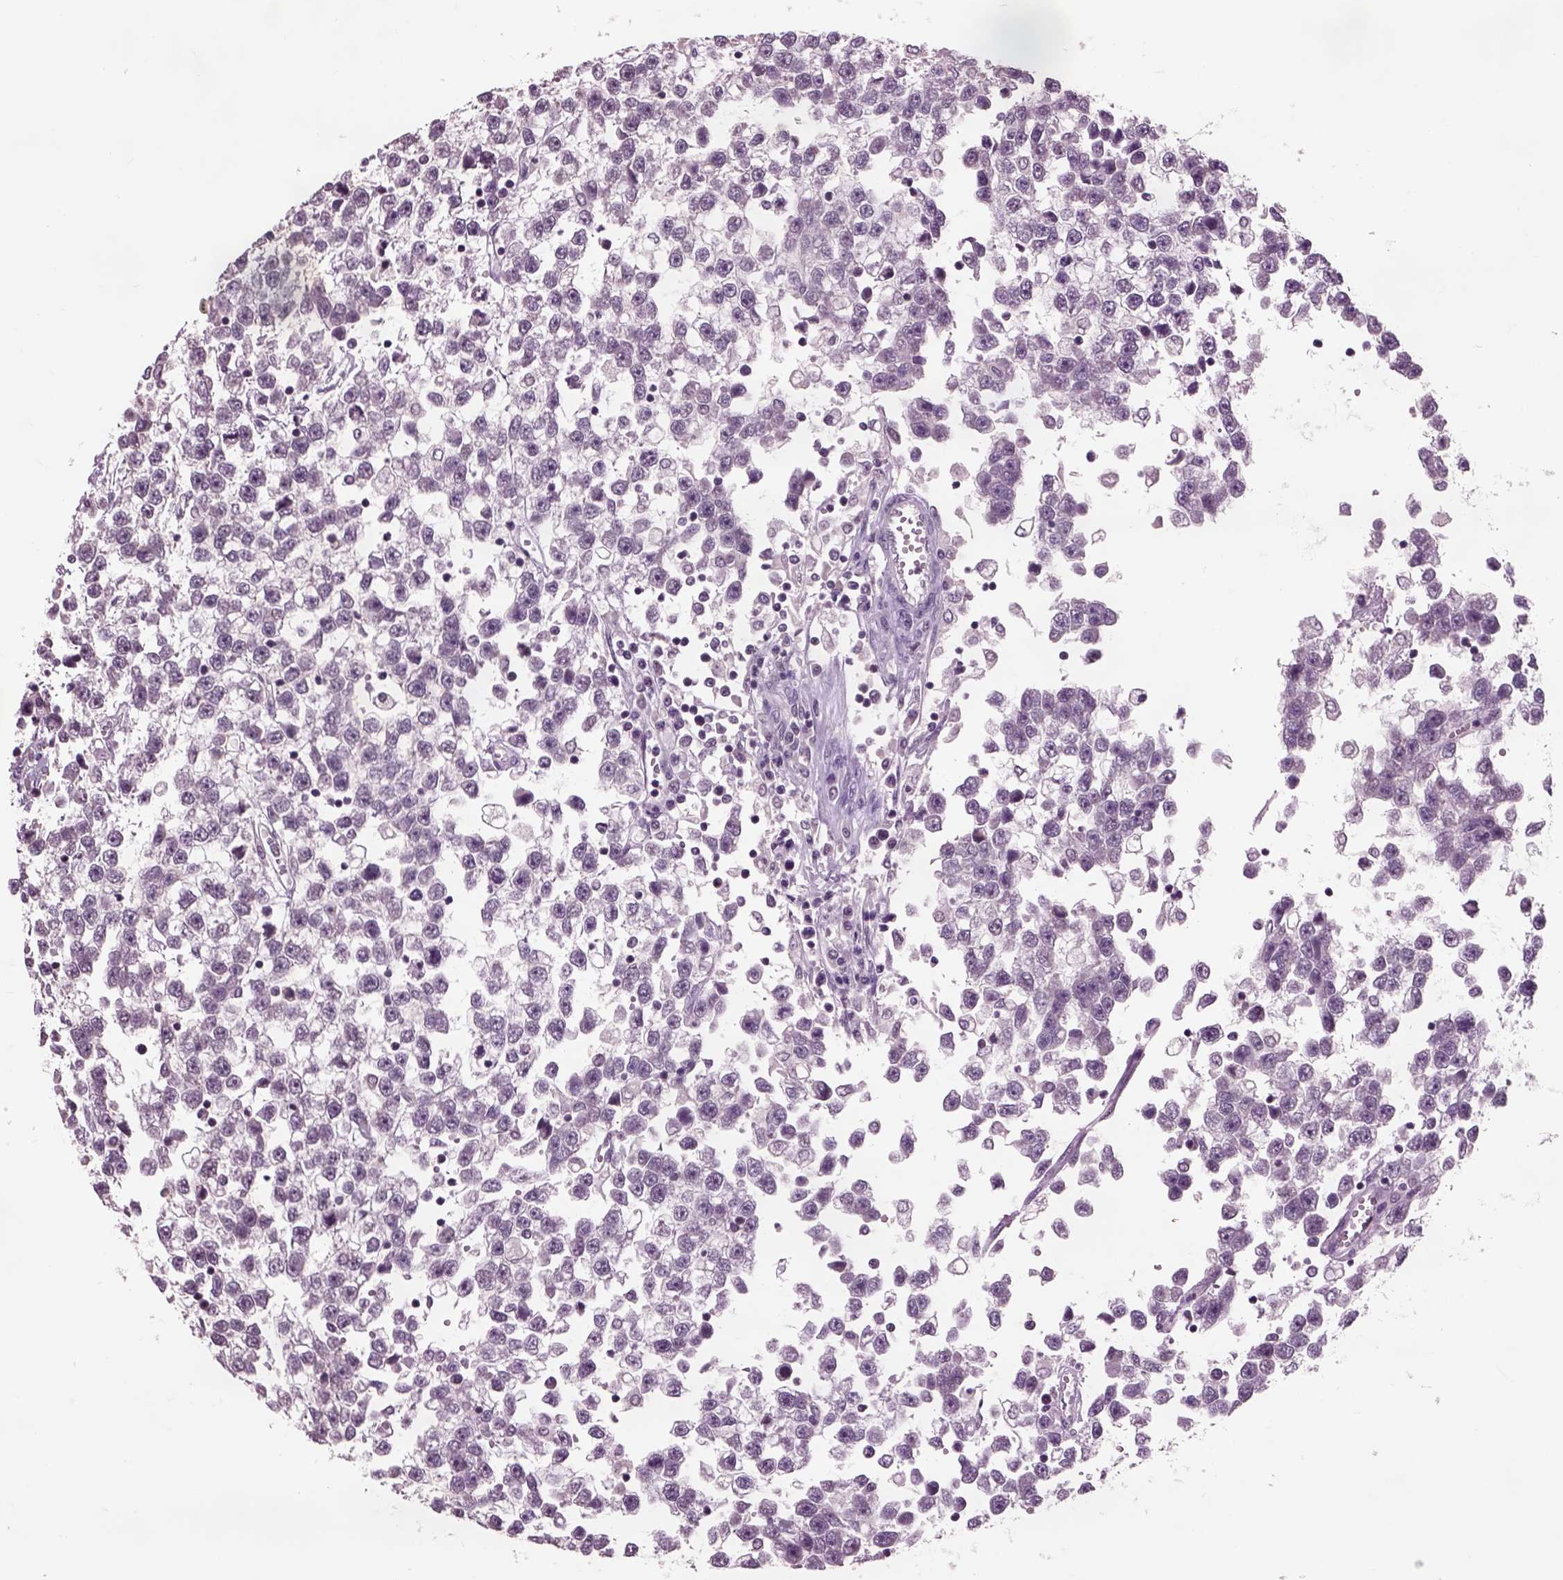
{"staining": {"intensity": "negative", "quantity": "none", "location": "none"}, "tissue": "testis cancer", "cell_type": "Tumor cells", "image_type": "cancer", "snomed": [{"axis": "morphology", "description": "Seminoma, NOS"}, {"axis": "topography", "description": "Testis"}], "caption": "Immunohistochemistry (IHC) image of testis cancer (seminoma) stained for a protein (brown), which exhibits no positivity in tumor cells.", "gene": "CHGB", "patient": {"sex": "male", "age": 34}}